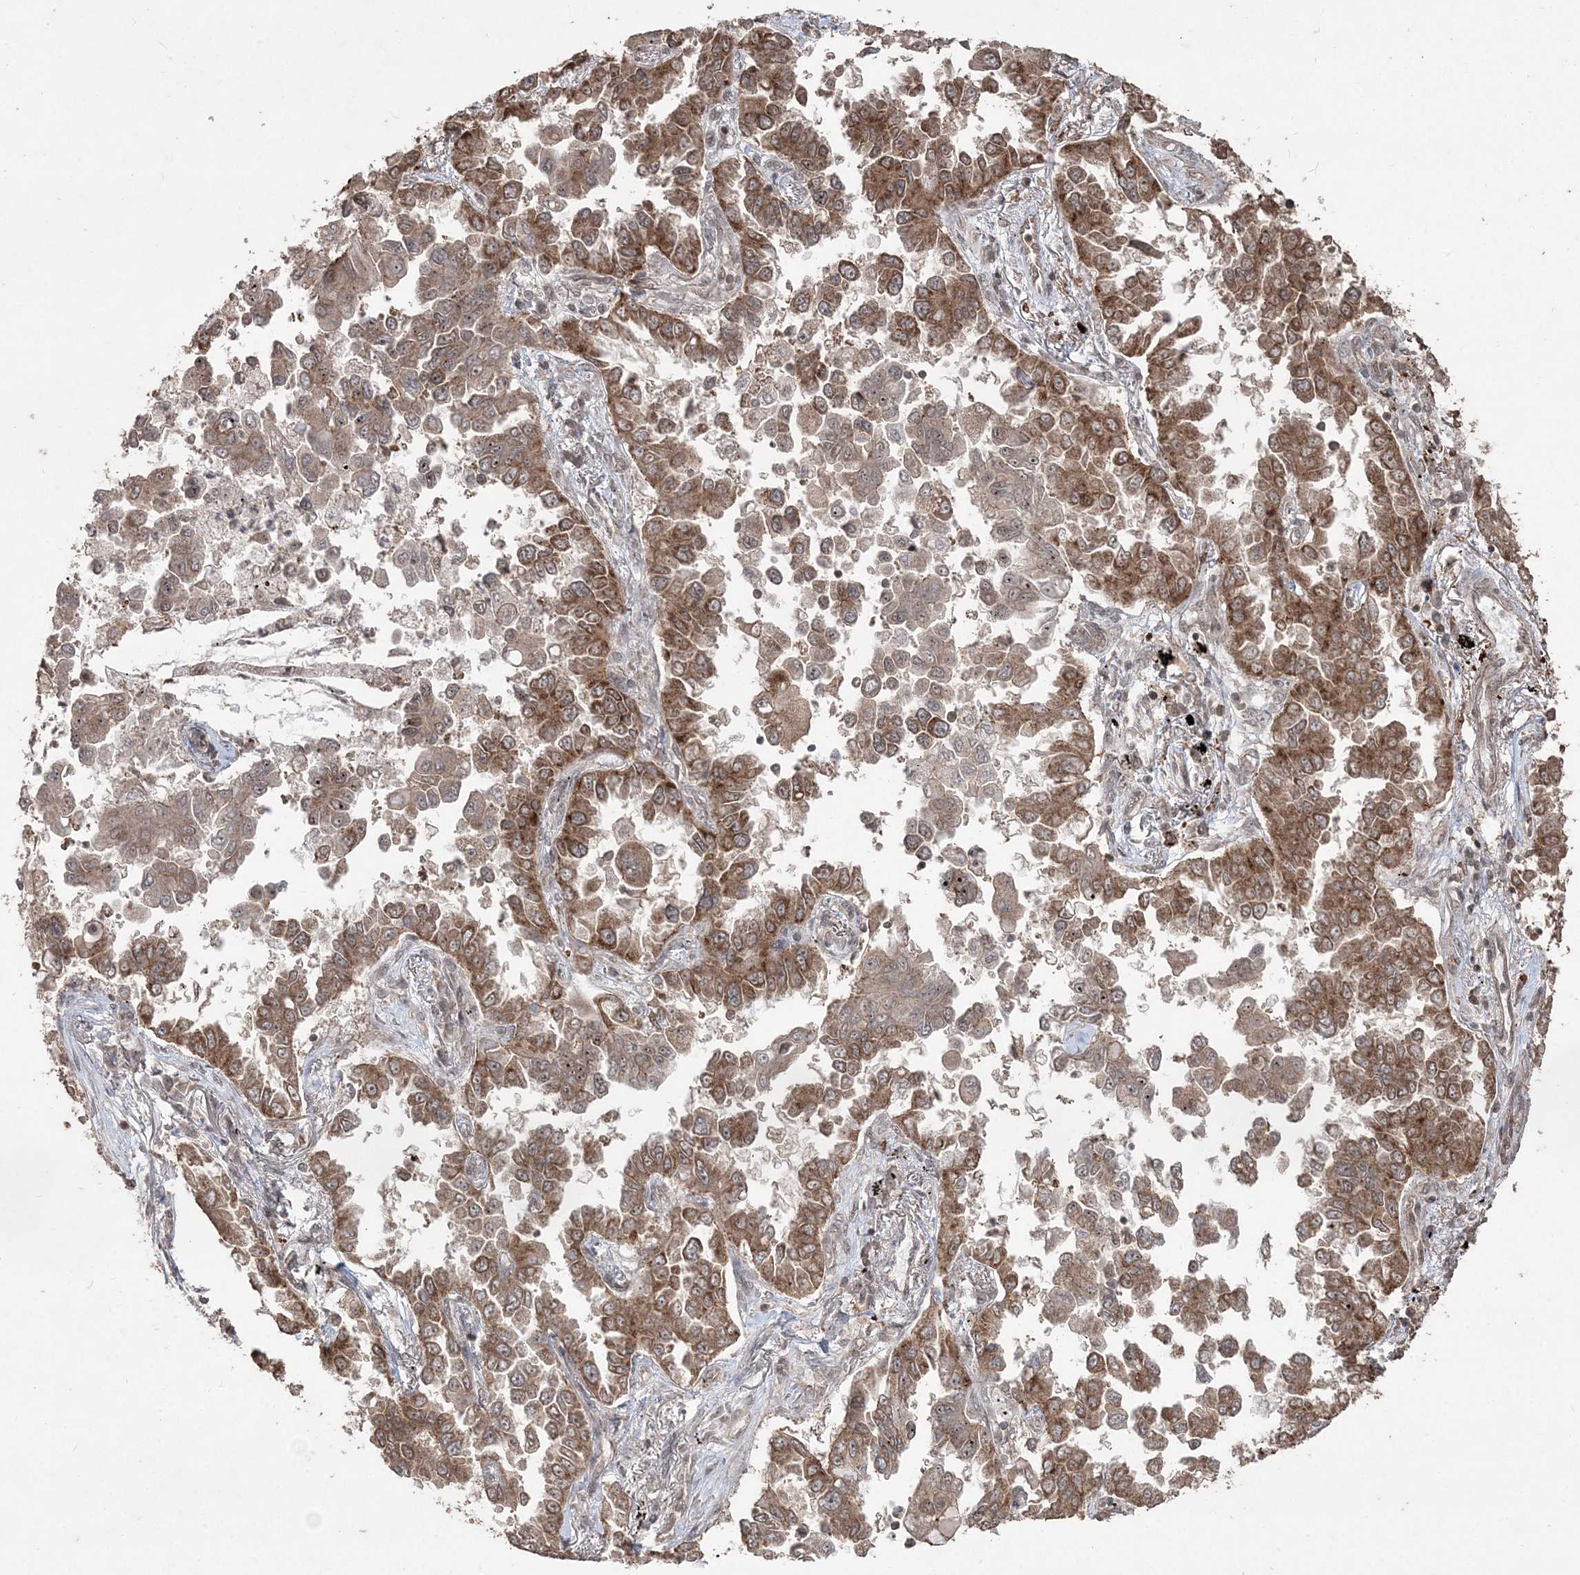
{"staining": {"intensity": "moderate", "quantity": ">75%", "location": "cytoplasmic/membranous,nuclear"}, "tissue": "lung cancer", "cell_type": "Tumor cells", "image_type": "cancer", "snomed": [{"axis": "morphology", "description": "Adenocarcinoma, NOS"}, {"axis": "topography", "description": "Lung"}], "caption": "Immunohistochemical staining of adenocarcinoma (lung) exhibits moderate cytoplasmic/membranous and nuclear protein staining in approximately >75% of tumor cells.", "gene": "EHHADH", "patient": {"sex": "female", "age": 67}}